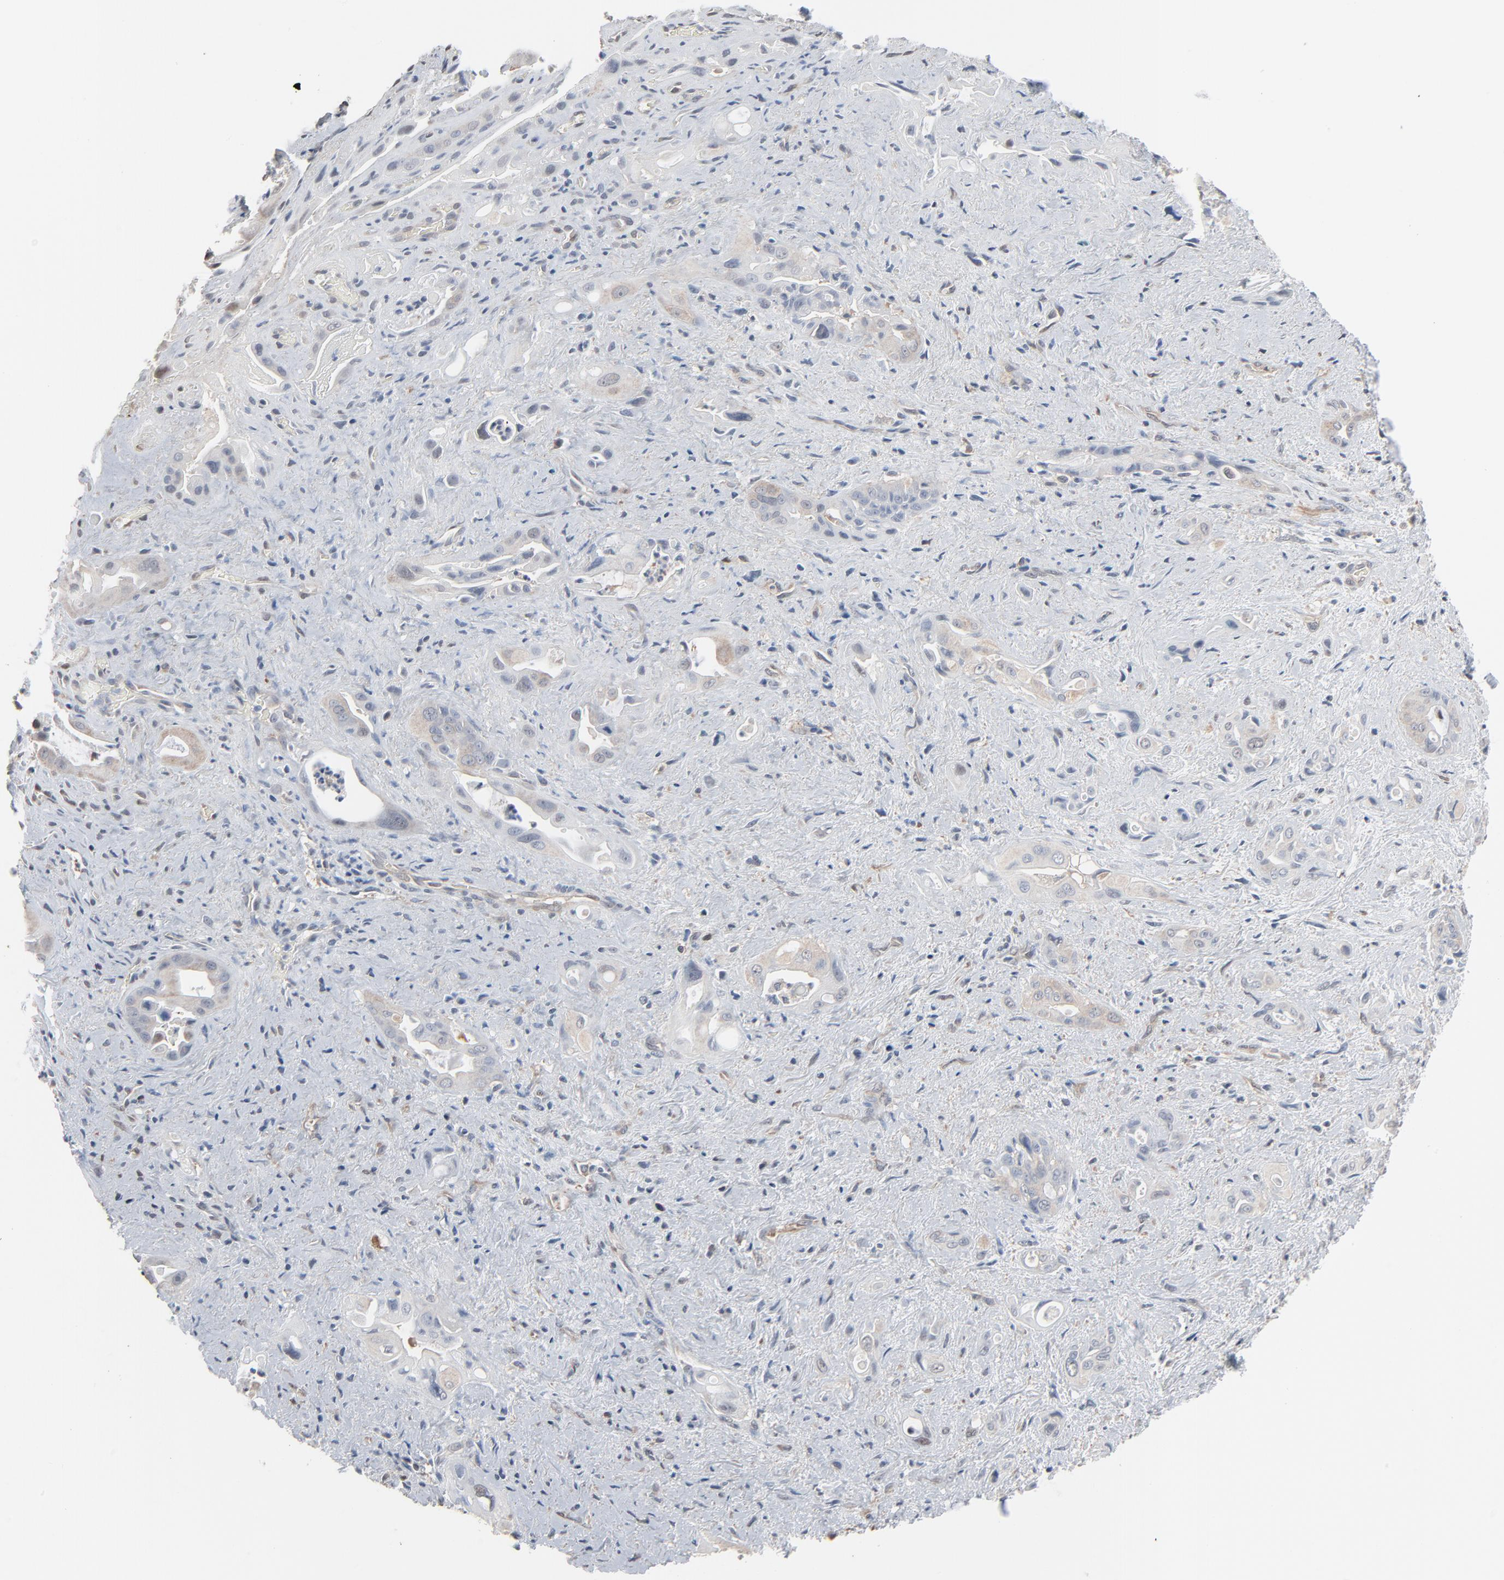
{"staining": {"intensity": "weak", "quantity": "25%-75%", "location": "cytoplasmic/membranous"}, "tissue": "pancreatic cancer", "cell_type": "Tumor cells", "image_type": "cancer", "snomed": [{"axis": "morphology", "description": "Adenocarcinoma, NOS"}, {"axis": "topography", "description": "Pancreas"}], "caption": "A micrograph showing weak cytoplasmic/membranous expression in approximately 25%-75% of tumor cells in pancreatic cancer, as visualized by brown immunohistochemical staining.", "gene": "CCT5", "patient": {"sex": "male", "age": 77}}